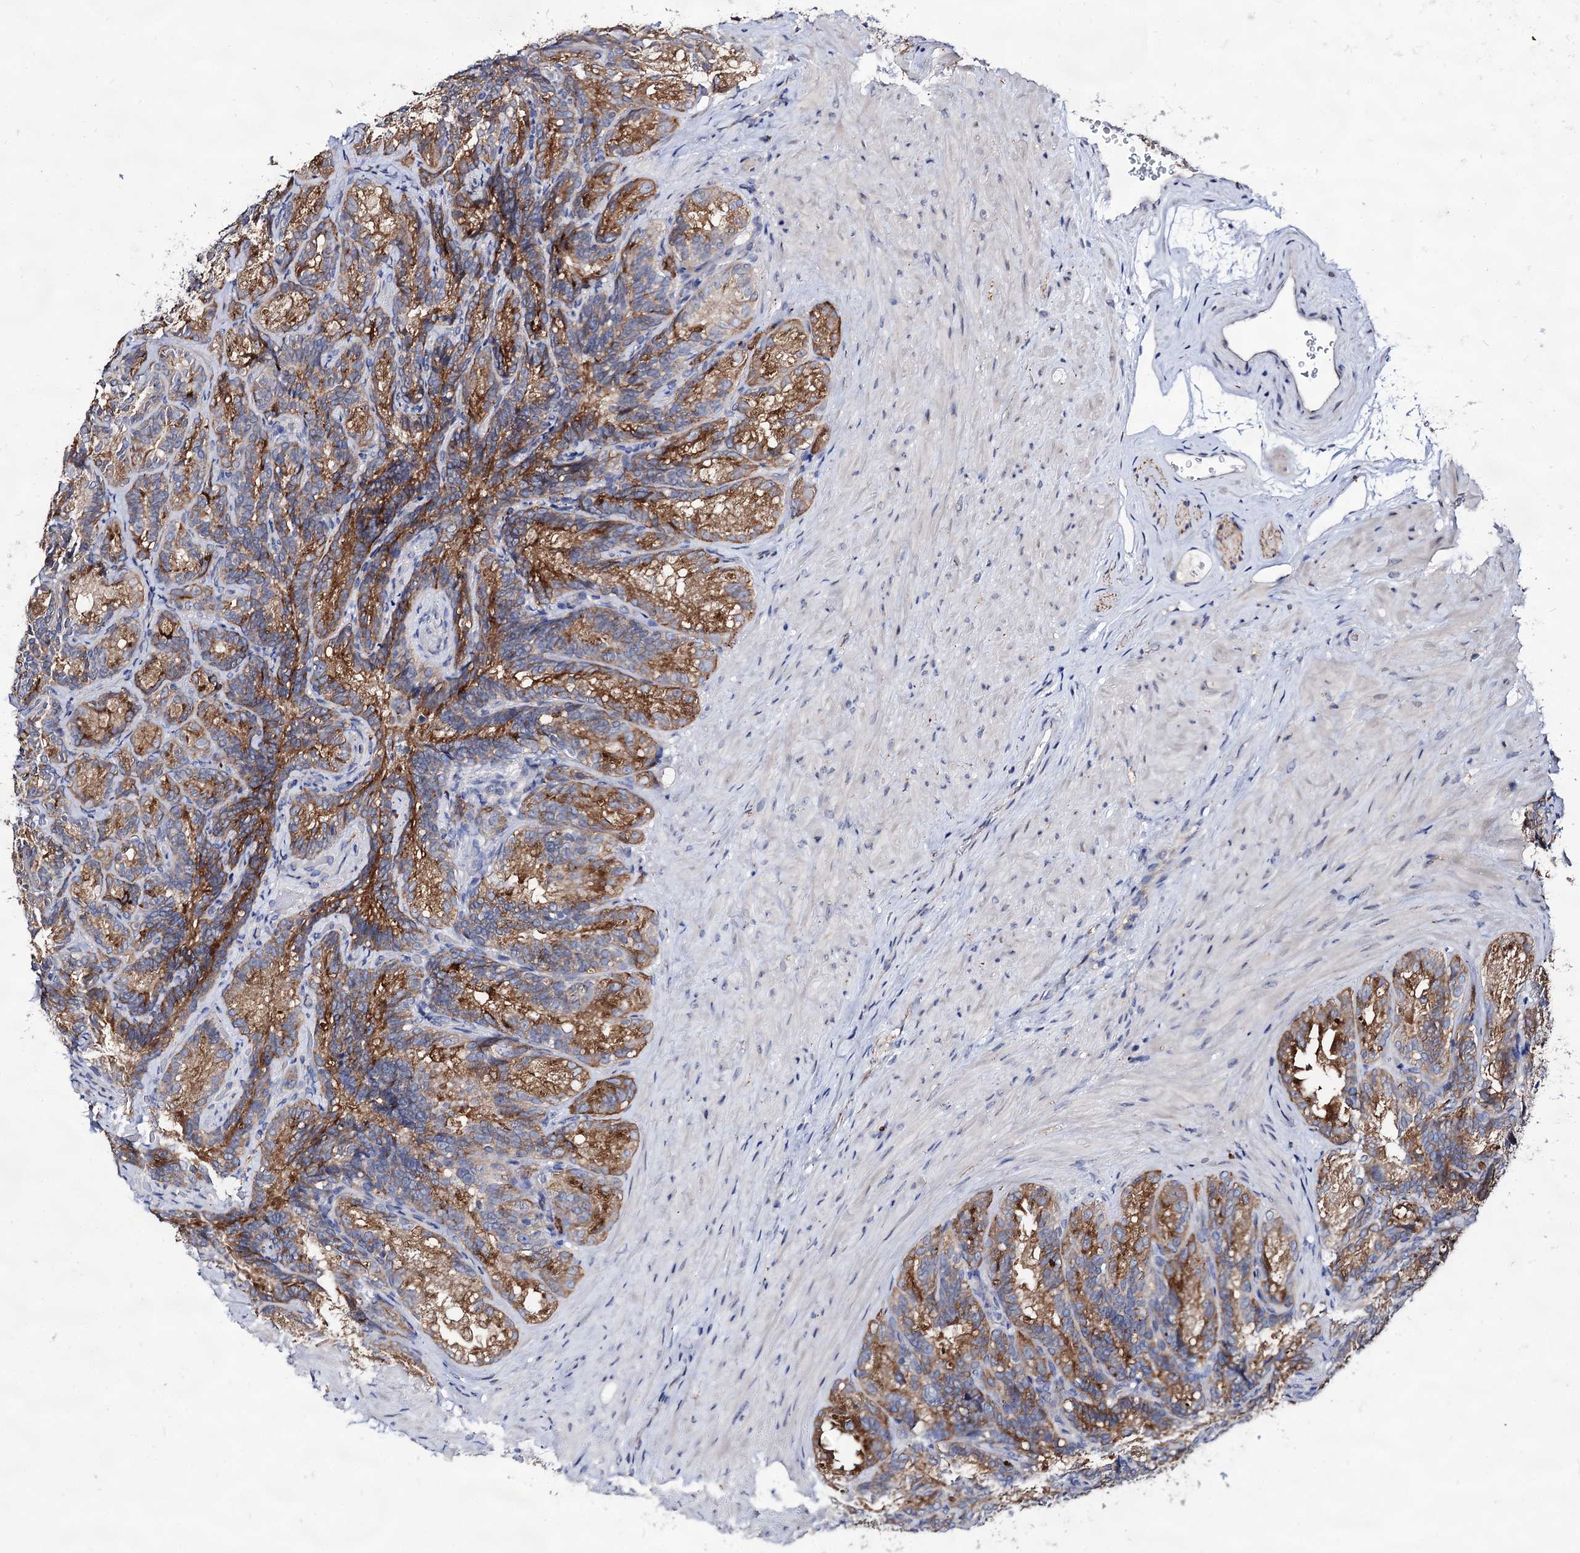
{"staining": {"intensity": "moderate", "quantity": ">75%", "location": "cytoplasmic/membranous"}, "tissue": "seminal vesicle", "cell_type": "Glandular cells", "image_type": "normal", "snomed": [{"axis": "morphology", "description": "Normal tissue, NOS"}, {"axis": "topography", "description": "Seminal veicle"}], "caption": "IHC (DAB (3,3'-diaminobenzidine)) staining of benign human seminal vesicle displays moderate cytoplasmic/membranous protein staining in approximately >75% of glandular cells.", "gene": "ARFIP2", "patient": {"sex": "male", "age": 60}}